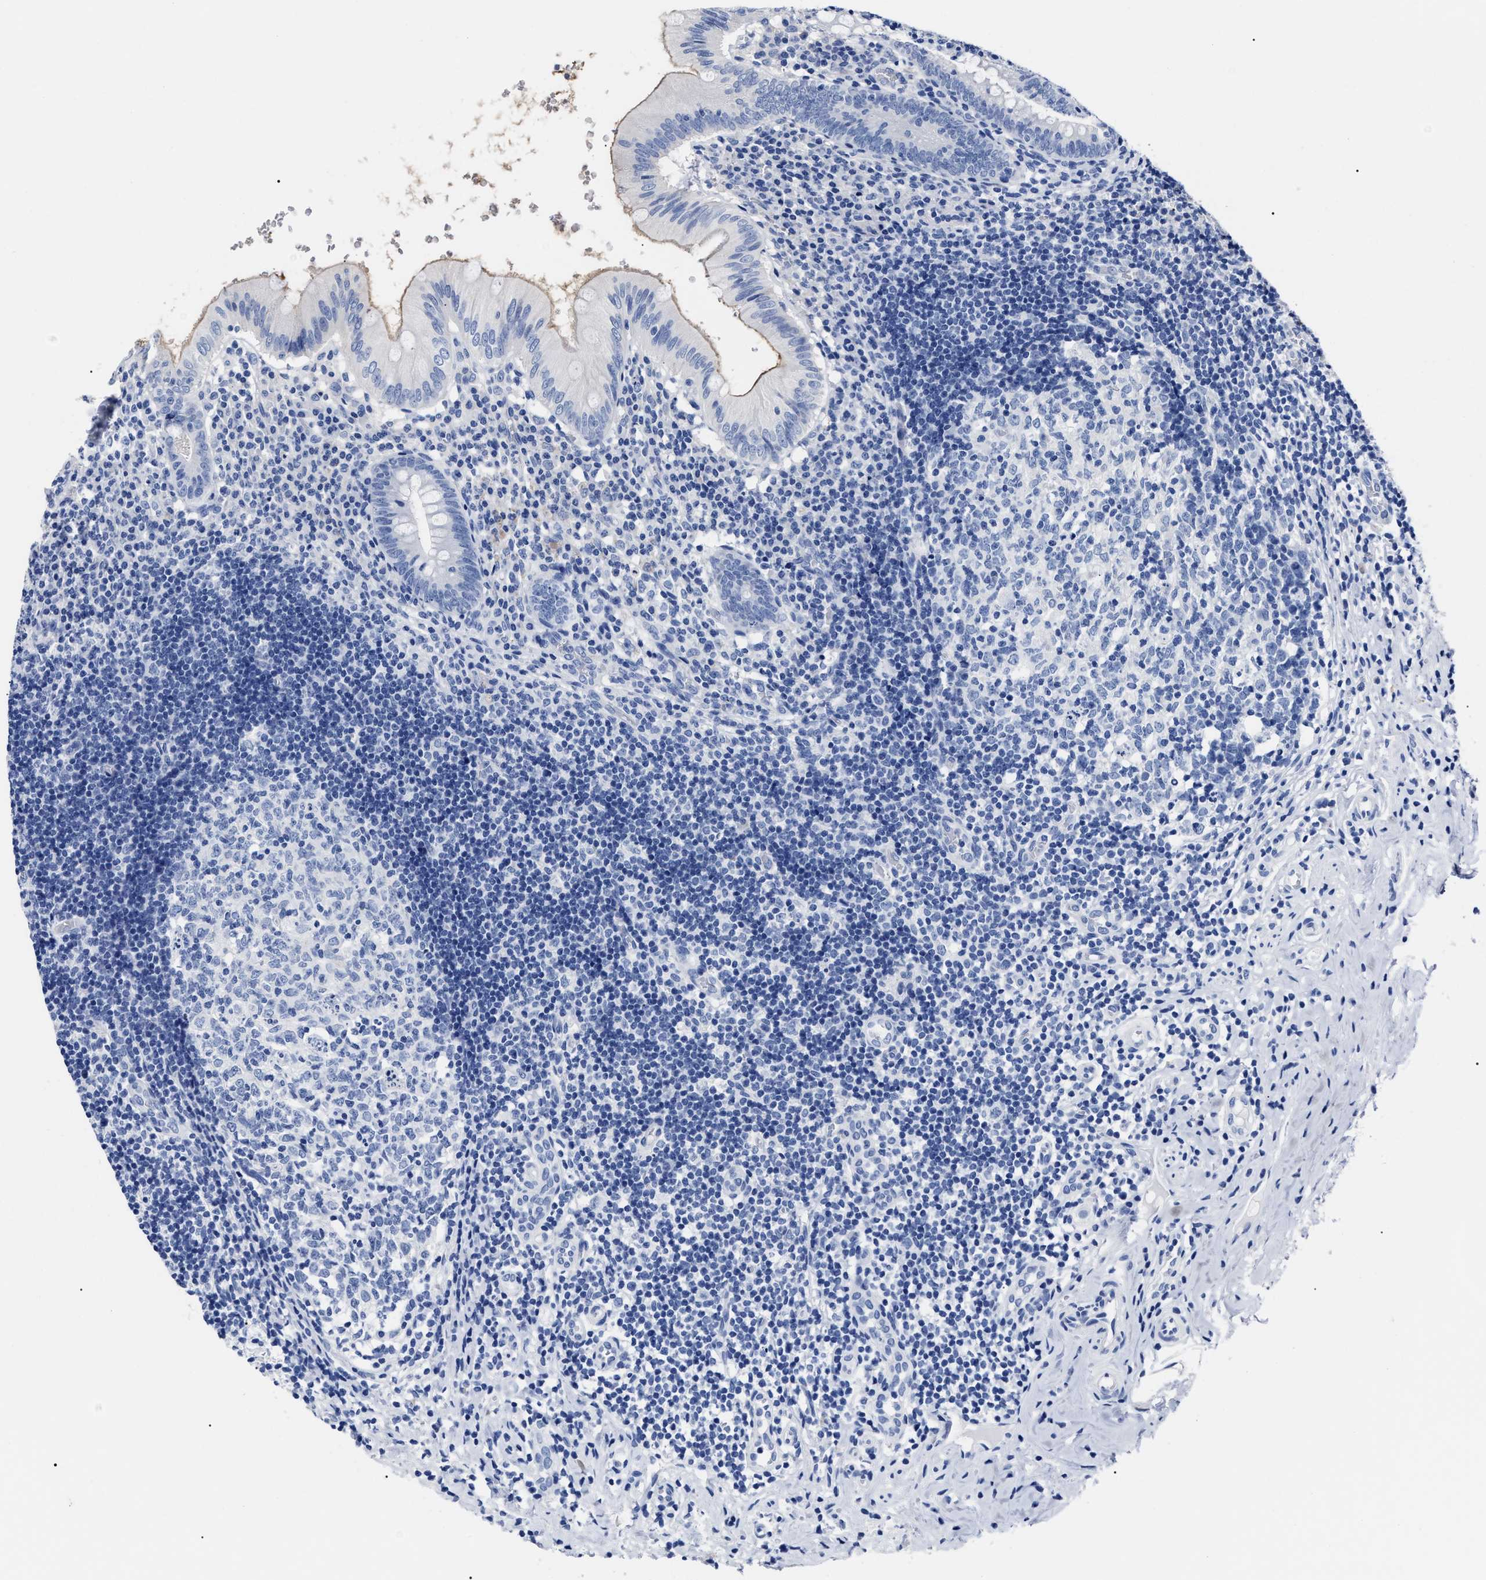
{"staining": {"intensity": "moderate", "quantity": "<25%", "location": "cytoplasmic/membranous"}, "tissue": "appendix", "cell_type": "Glandular cells", "image_type": "normal", "snomed": [{"axis": "morphology", "description": "Normal tissue, NOS"}, {"axis": "topography", "description": "Appendix"}], "caption": "Immunohistochemistry histopathology image of normal appendix: human appendix stained using immunohistochemistry (IHC) reveals low levels of moderate protein expression localized specifically in the cytoplasmic/membranous of glandular cells, appearing as a cytoplasmic/membranous brown color.", "gene": "ALPG", "patient": {"sex": "male", "age": 8}}